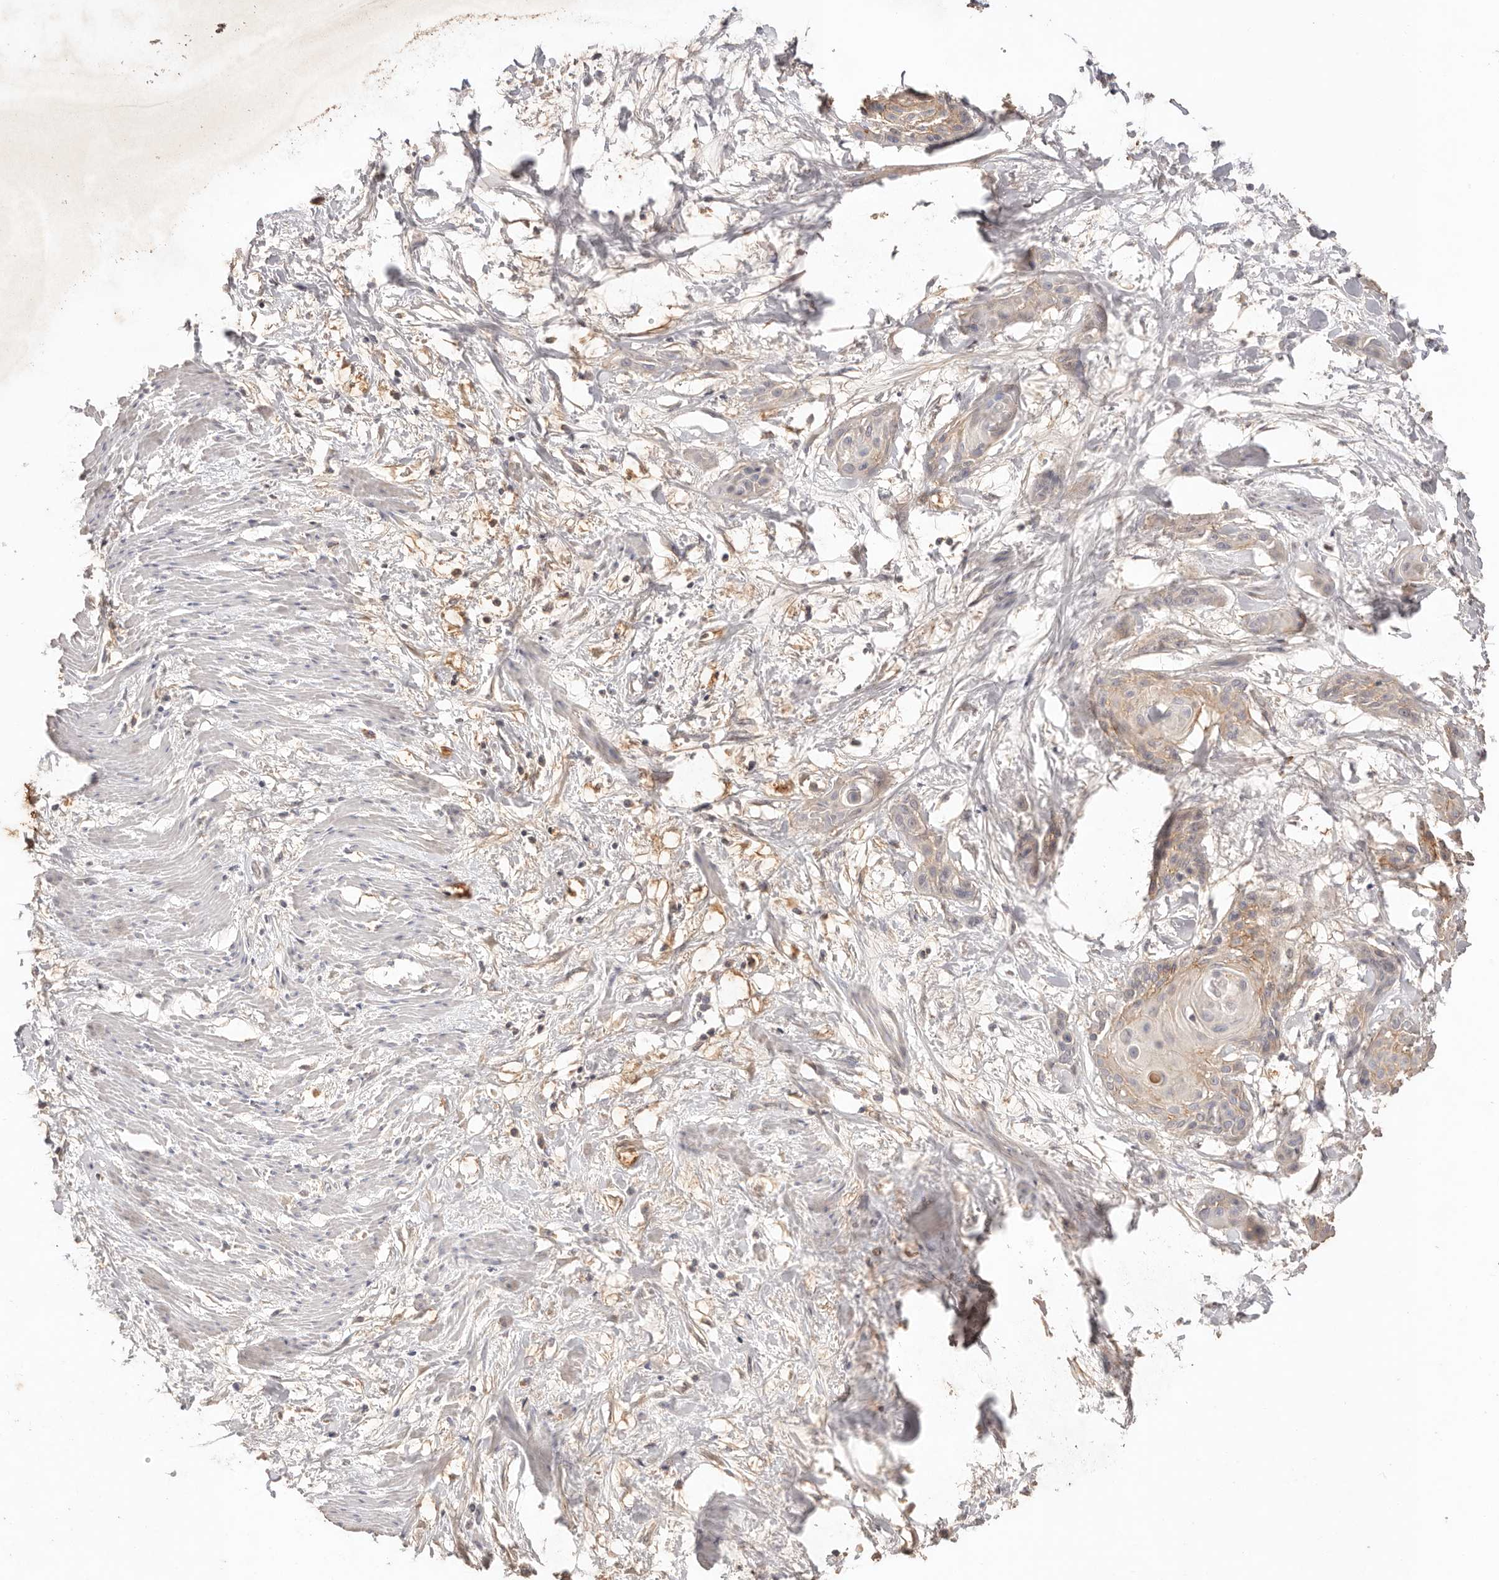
{"staining": {"intensity": "weak", "quantity": "<25%", "location": "cytoplasmic/membranous"}, "tissue": "cervical cancer", "cell_type": "Tumor cells", "image_type": "cancer", "snomed": [{"axis": "morphology", "description": "Squamous cell carcinoma, NOS"}, {"axis": "topography", "description": "Cervix"}], "caption": "High magnification brightfield microscopy of cervical cancer stained with DAB (brown) and counterstained with hematoxylin (blue): tumor cells show no significant positivity.", "gene": "CXADR", "patient": {"sex": "female", "age": 57}}